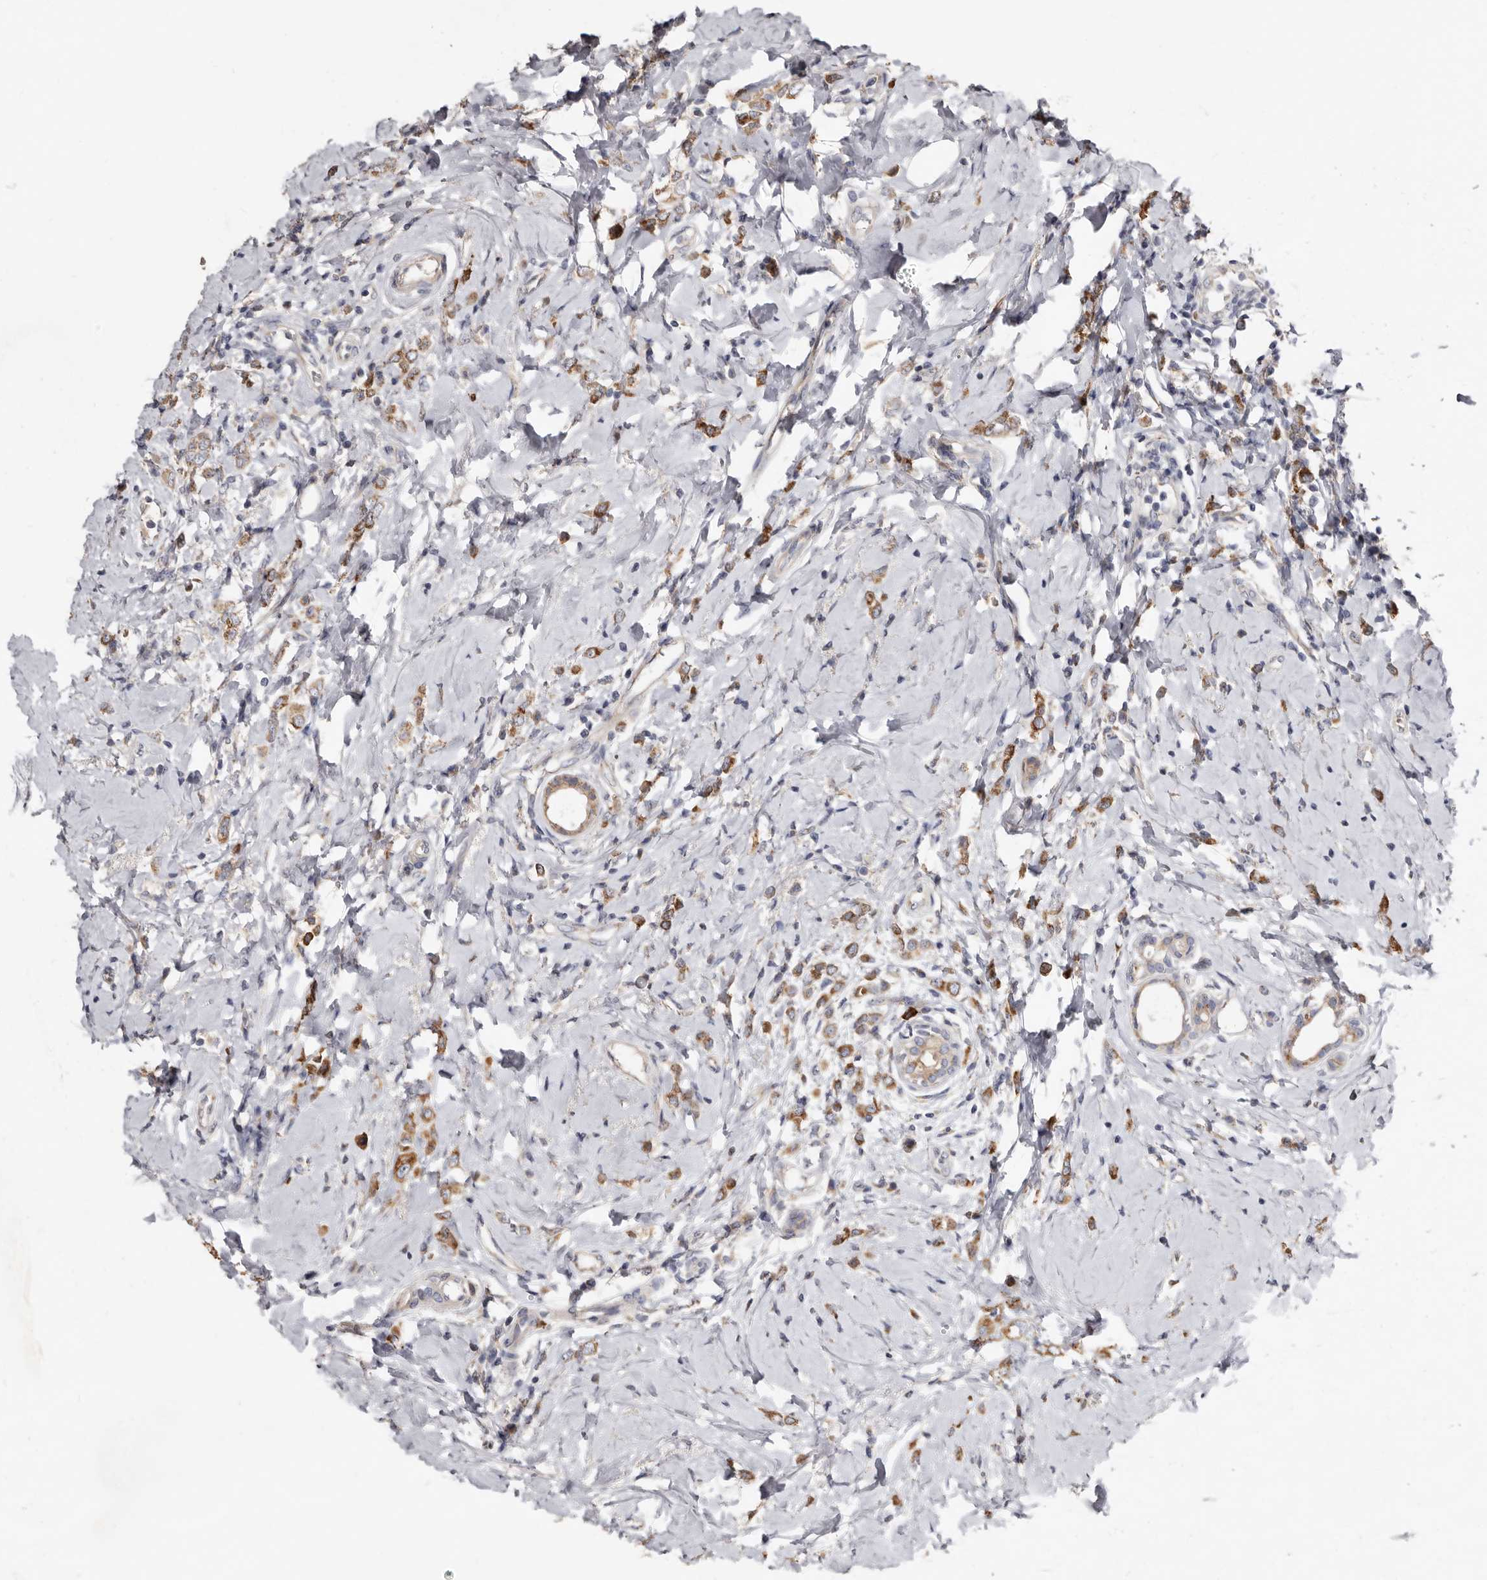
{"staining": {"intensity": "moderate", "quantity": ">75%", "location": "cytoplasmic/membranous"}, "tissue": "breast cancer", "cell_type": "Tumor cells", "image_type": "cancer", "snomed": [{"axis": "morphology", "description": "Lobular carcinoma"}, {"axis": "topography", "description": "Breast"}], "caption": "Approximately >75% of tumor cells in human breast lobular carcinoma exhibit moderate cytoplasmic/membranous protein expression as visualized by brown immunohistochemical staining.", "gene": "ASIC5", "patient": {"sex": "female", "age": 47}}